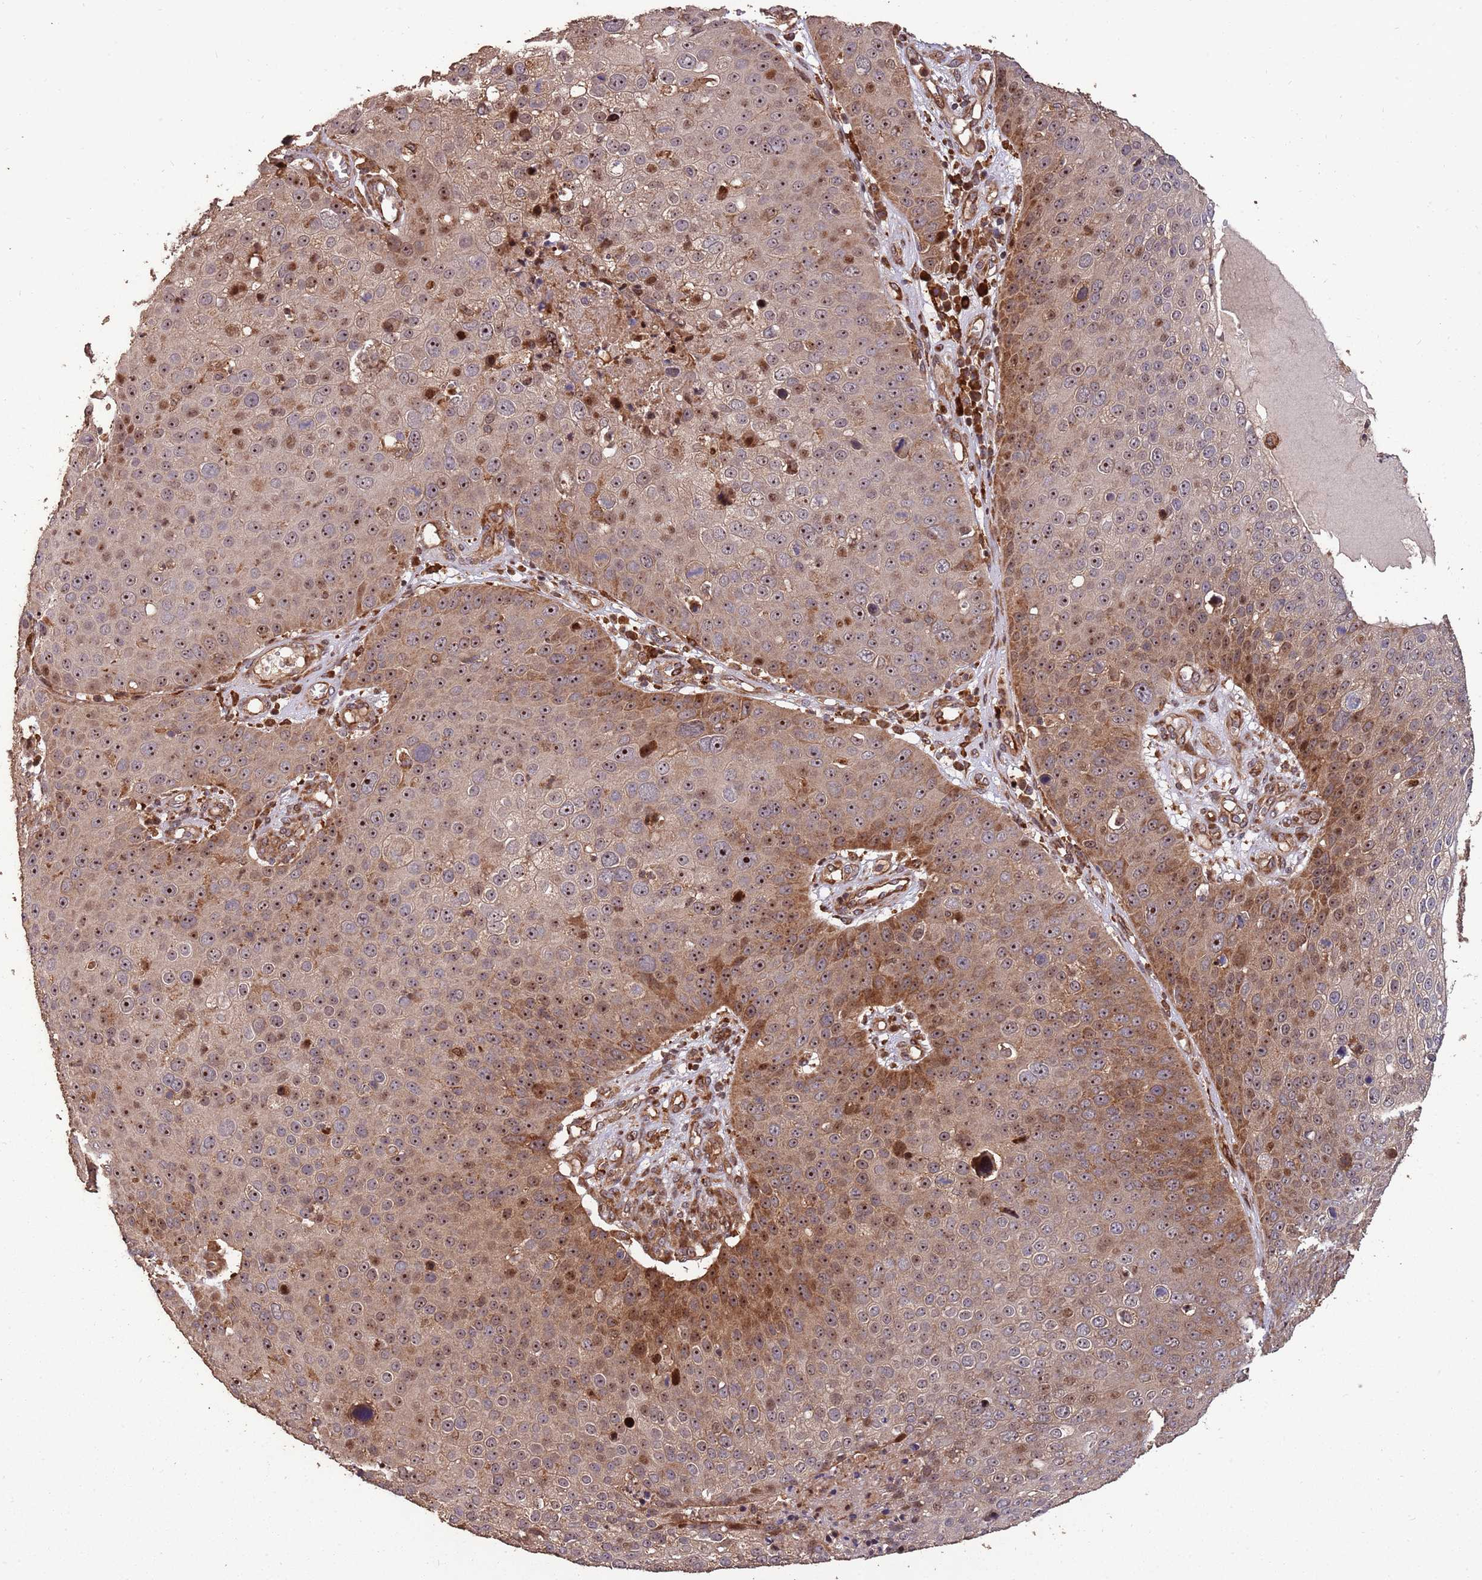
{"staining": {"intensity": "moderate", "quantity": ">75%", "location": "cytoplasmic/membranous,nuclear"}, "tissue": "skin cancer", "cell_type": "Tumor cells", "image_type": "cancer", "snomed": [{"axis": "morphology", "description": "Squamous cell carcinoma, NOS"}, {"axis": "topography", "description": "Skin"}], "caption": "Skin squamous cell carcinoma stained with DAB IHC reveals medium levels of moderate cytoplasmic/membranous and nuclear positivity in approximately >75% of tumor cells.", "gene": "ZNF428", "patient": {"sex": "male", "age": 71}}